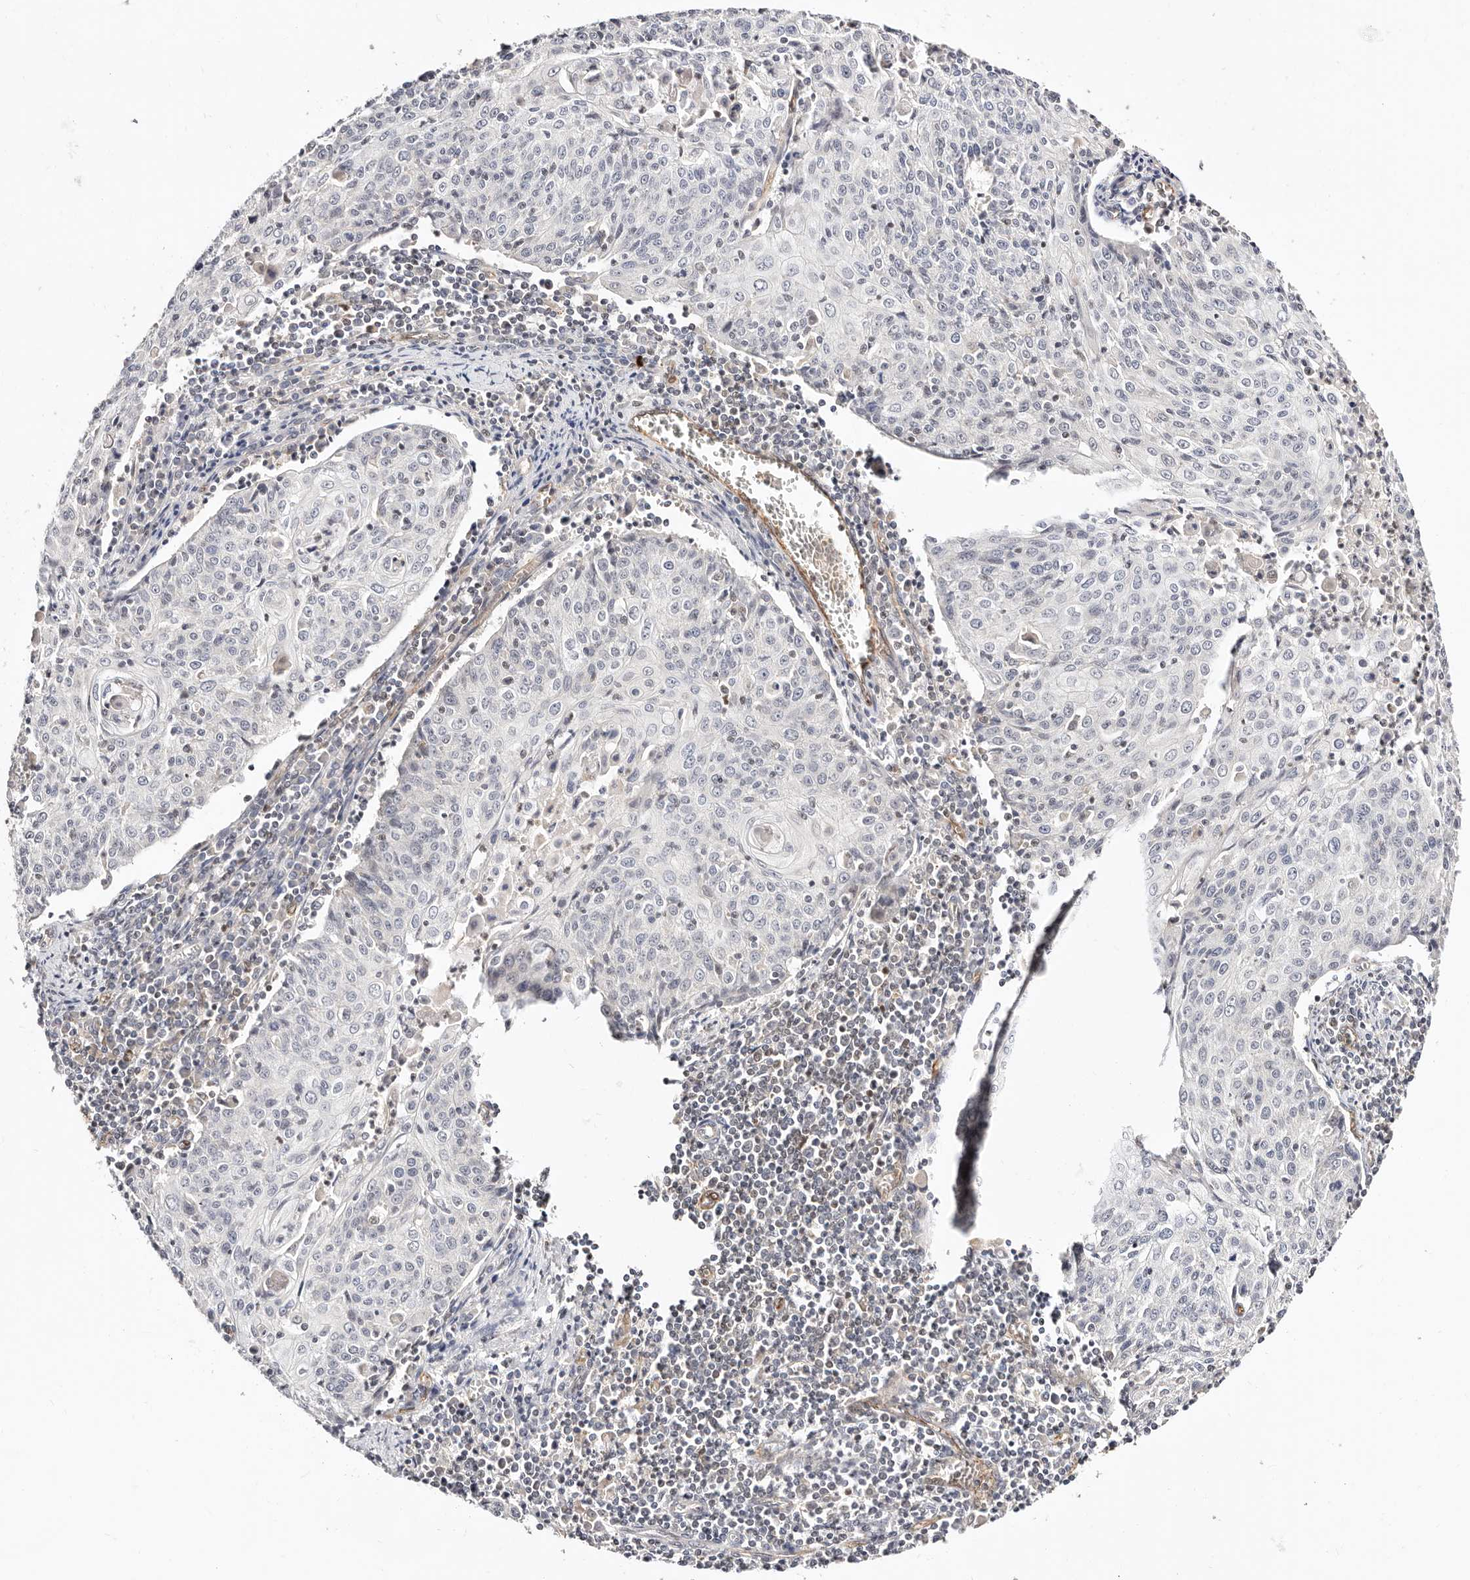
{"staining": {"intensity": "weak", "quantity": "<25%", "location": "cytoplasmic/membranous"}, "tissue": "cervical cancer", "cell_type": "Tumor cells", "image_type": "cancer", "snomed": [{"axis": "morphology", "description": "Squamous cell carcinoma, NOS"}, {"axis": "topography", "description": "Cervix"}], "caption": "Human cervical cancer (squamous cell carcinoma) stained for a protein using IHC displays no staining in tumor cells.", "gene": "STAT5A", "patient": {"sex": "female", "age": 48}}